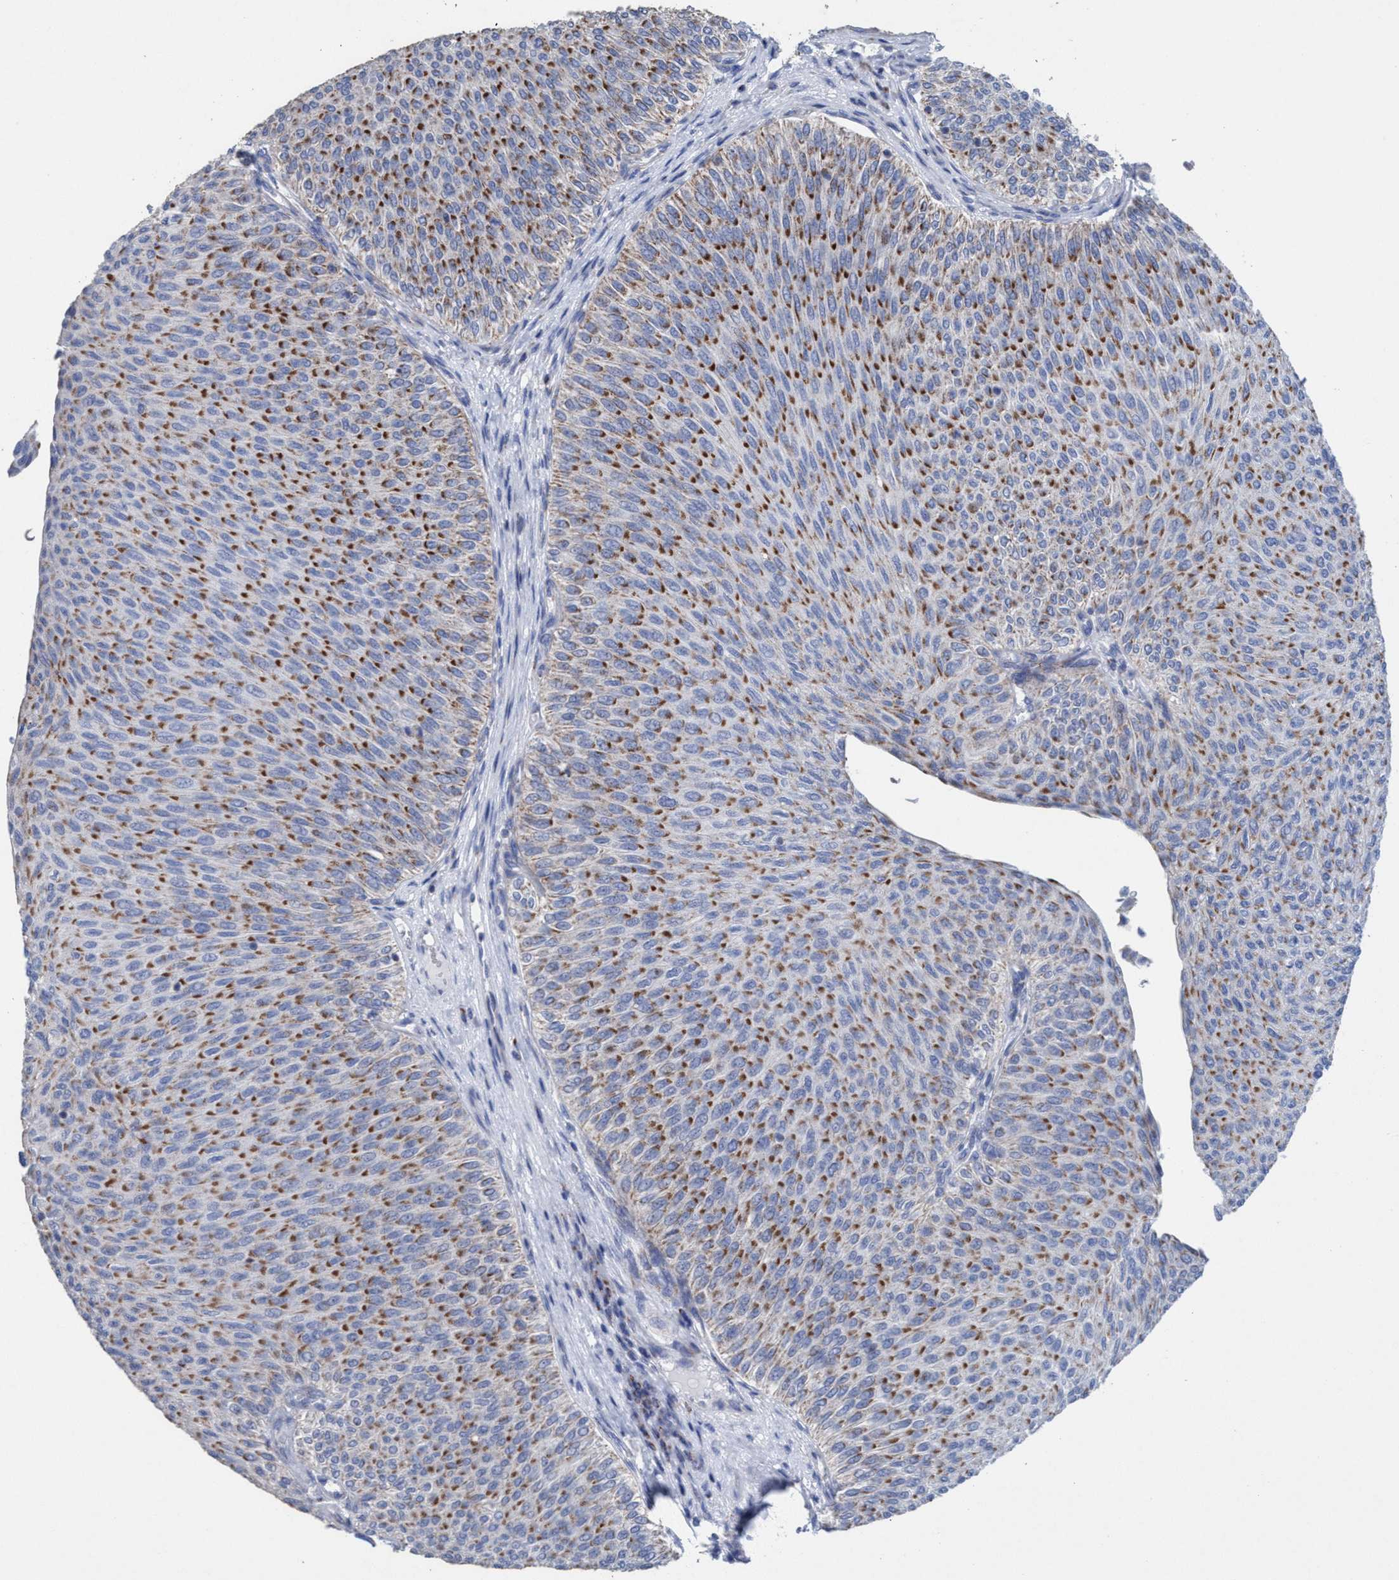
{"staining": {"intensity": "strong", "quantity": ">75%", "location": "cytoplasmic/membranous"}, "tissue": "urothelial cancer", "cell_type": "Tumor cells", "image_type": "cancer", "snomed": [{"axis": "morphology", "description": "Urothelial carcinoma, Low grade"}, {"axis": "topography", "description": "Urinary bladder"}], "caption": "Immunohistochemistry staining of urothelial cancer, which displays high levels of strong cytoplasmic/membranous staining in about >75% of tumor cells indicating strong cytoplasmic/membranous protein staining. The staining was performed using DAB (3,3'-diaminobenzidine) (brown) for protein detection and nuclei were counterstained in hematoxylin (blue).", "gene": "RSAD1", "patient": {"sex": "male", "age": 78}}